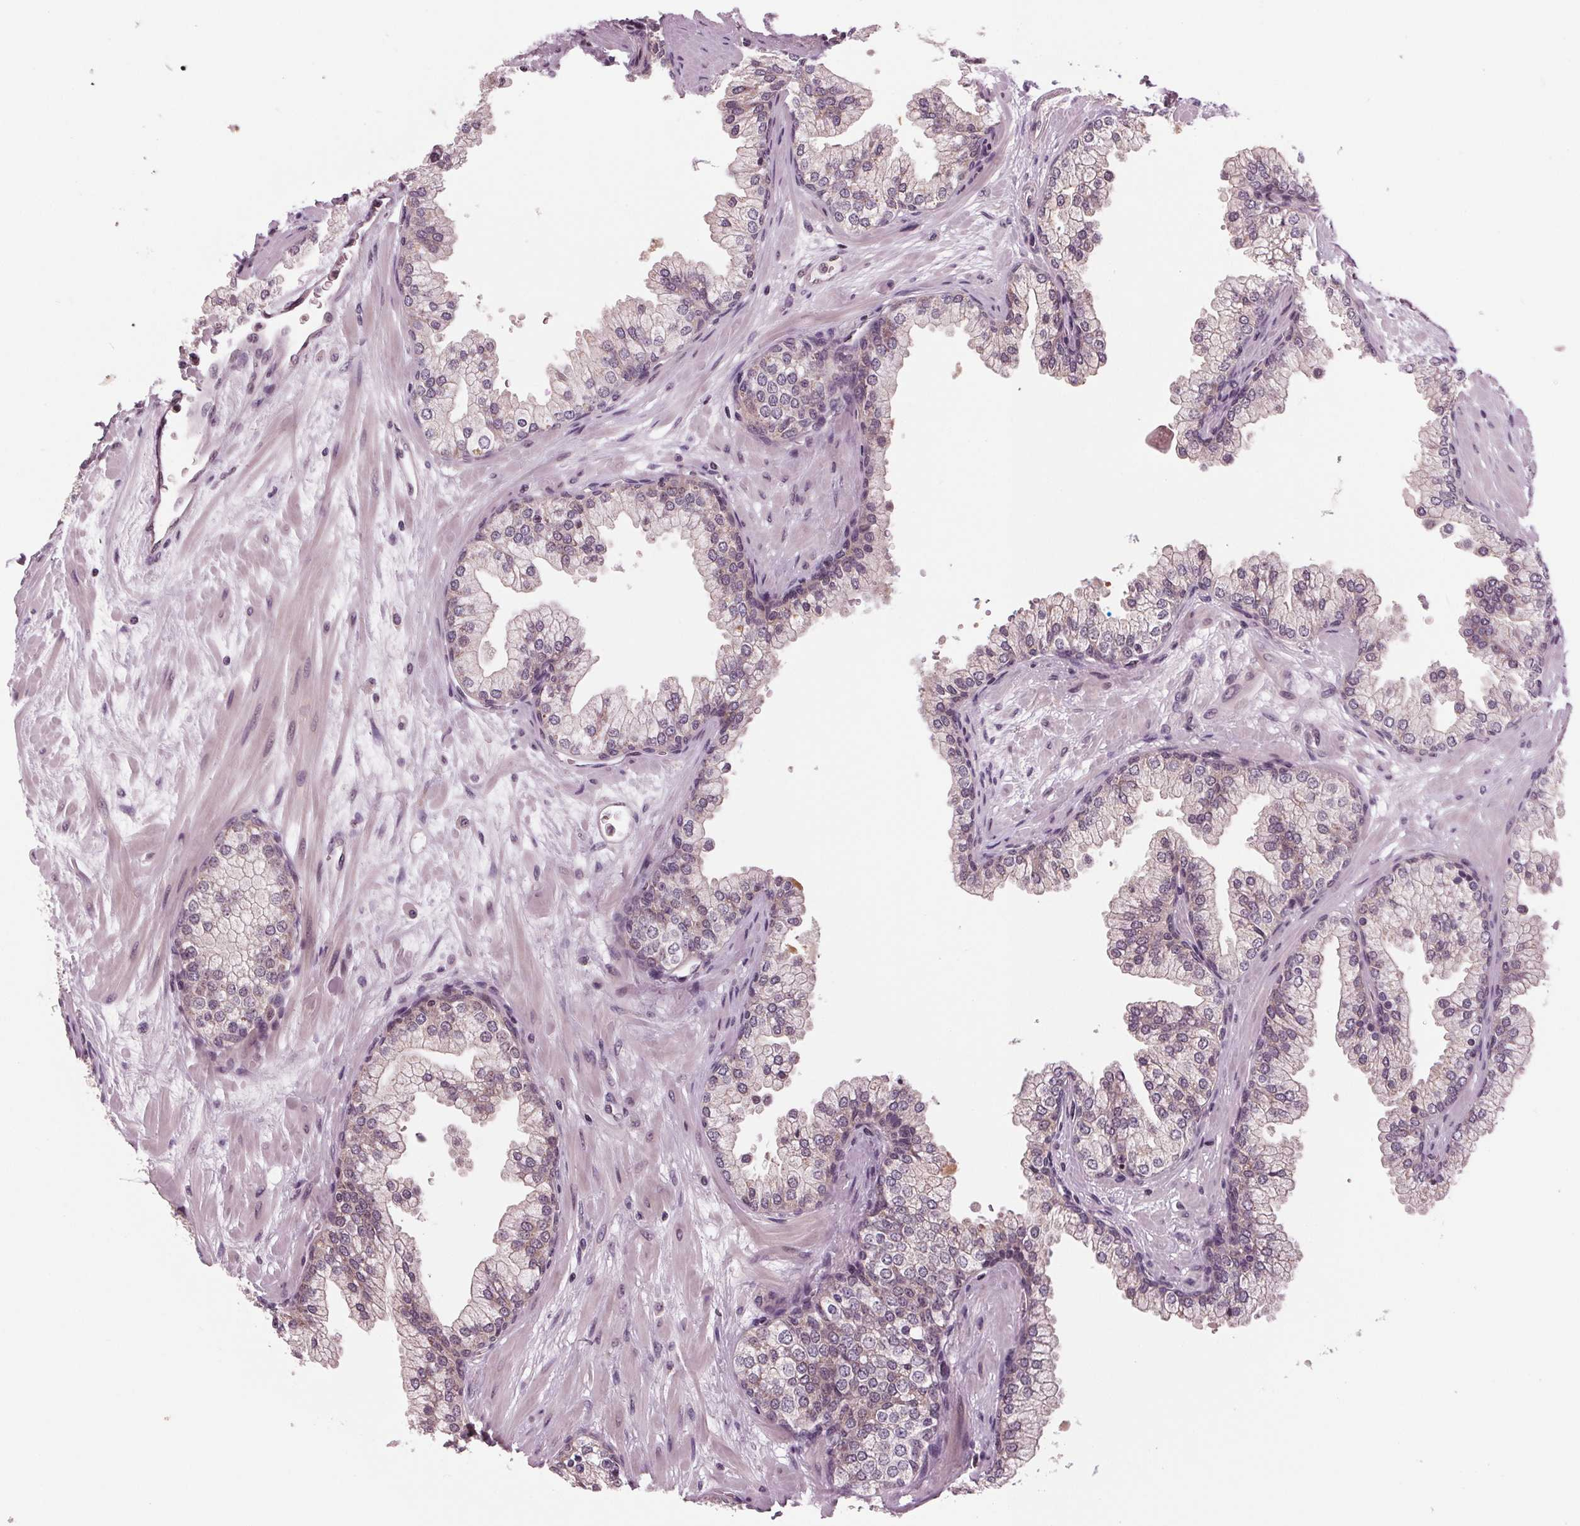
{"staining": {"intensity": "moderate", "quantity": "<25%", "location": "cytoplasmic/membranous"}, "tissue": "prostate", "cell_type": "Glandular cells", "image_type": "normal", "snomed": [{"axis": "morphology", "description": "Normal tissue, NOS"}, {"axis": "topography", "description": "Prostate"}, {"axis": "topography", "description": "Peripheral nerve tissue"}], "caption": "Brown immunohistochemical staining in benign prostate exhibits moderate cytoplasmic/membranous staining in approximately <25% of glandular cells.", "gene": "STAT3", "patient": {"sex": "male", "age": 61}}